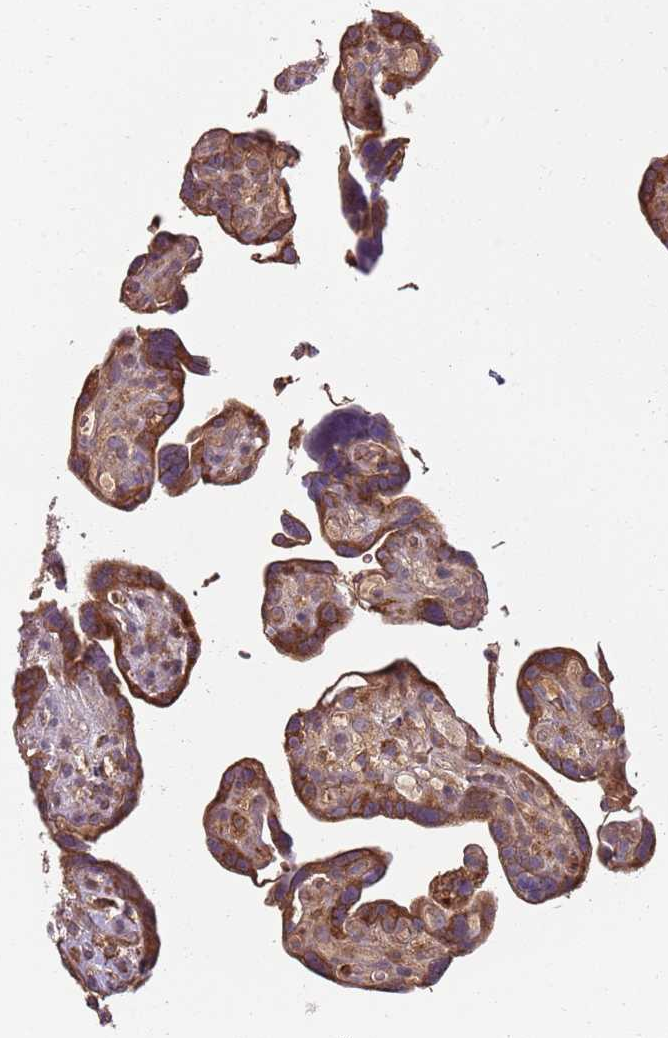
{"staining": {"intensity": "strong", "quantity": ">75%", "location": "cytoplasmic/membranous"}, "tissue": "placenta", "cell_type": "Decidual cells", "image_type": "normal", "snomed": [{"axis": "morphology", "description": "Normal tissue, NOS"}, {"axis": "topography", "description": "Placenta"}], "caption": "Placenta stained for a protein exhibits strong cytoplasmic/membranous positivity in decidual cells. The staining was performed using DAB to visualize the protein expression in brown, while the nuclei were stained in blue with hematoxylin (Magnification: 20x).", "gene": "SPATA2", "patient": {"sex": "female", "age": 30}}